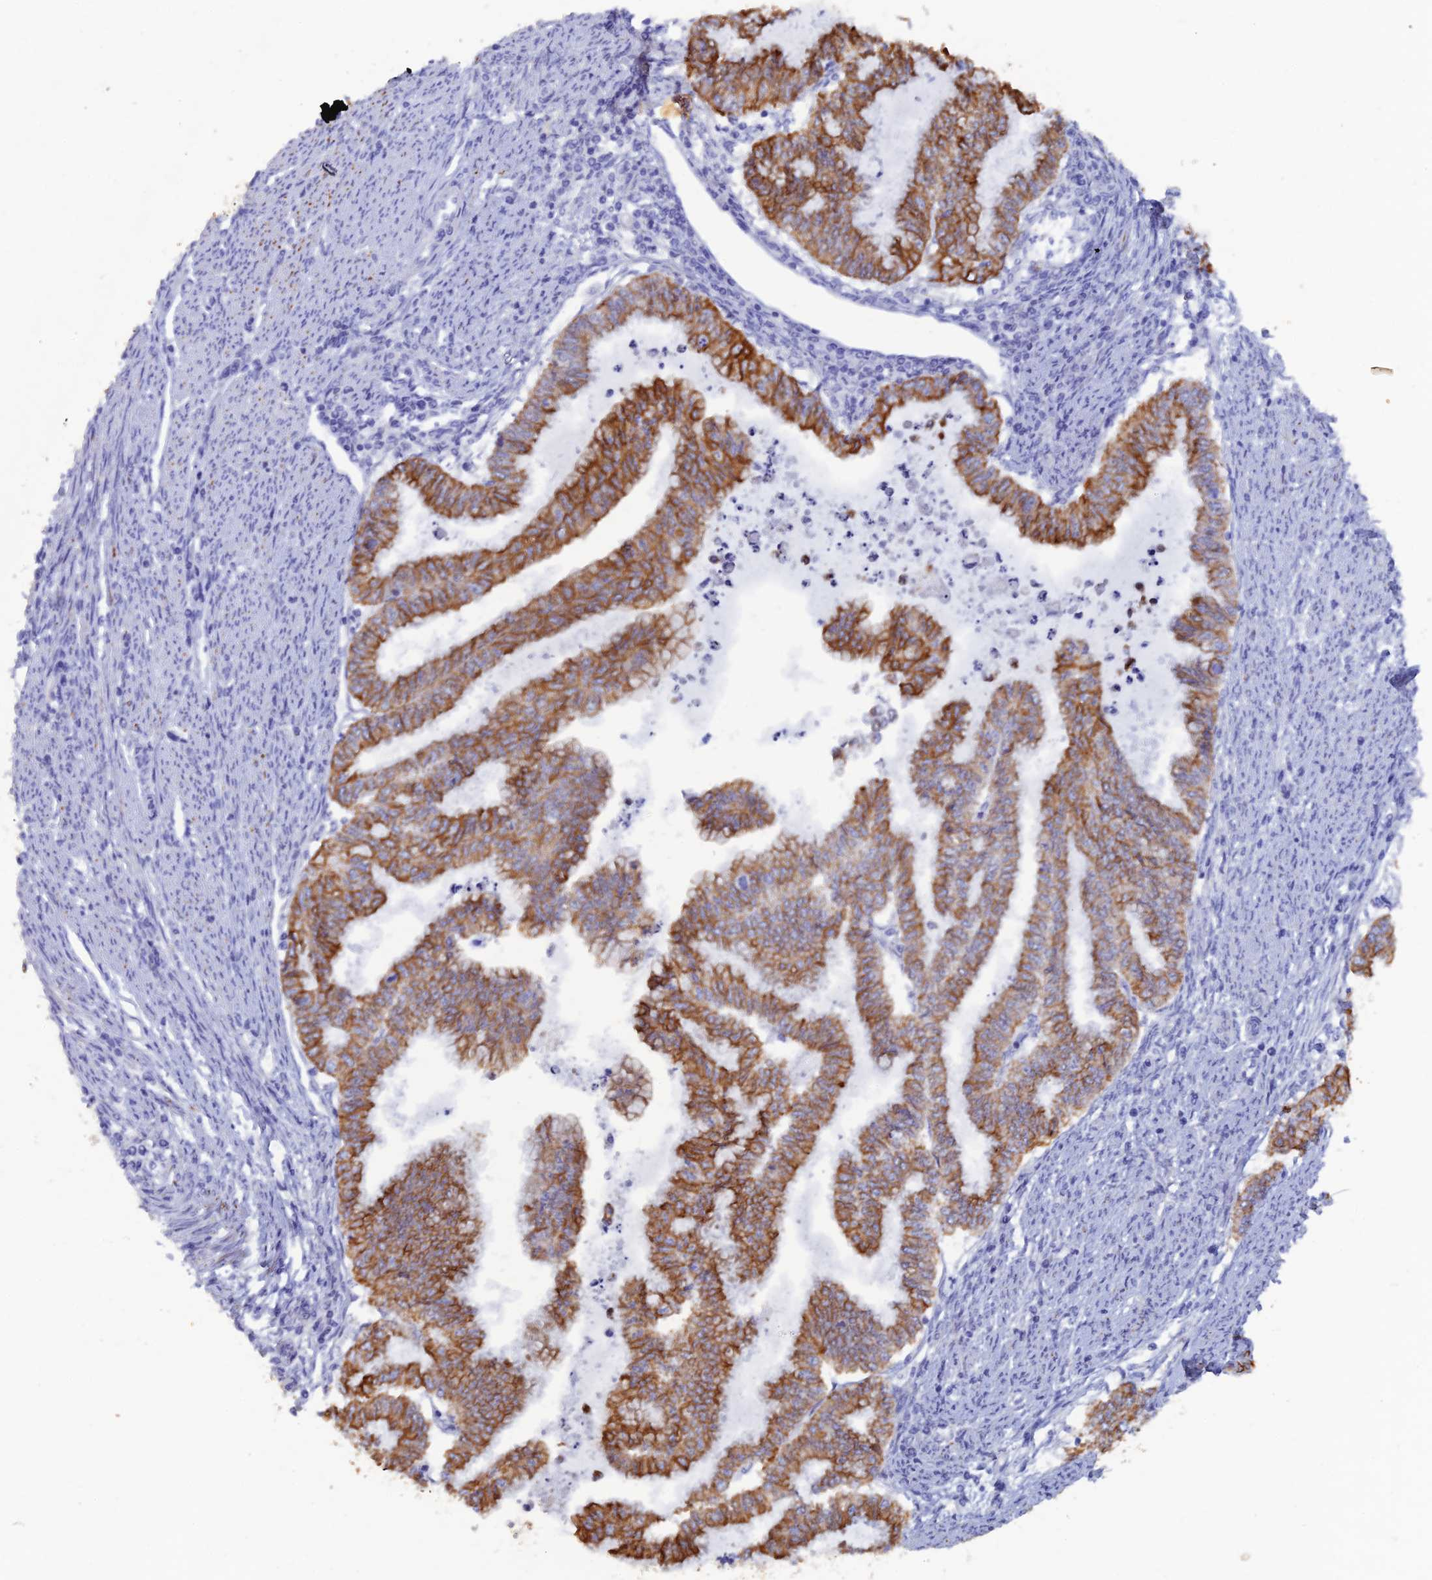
{"staining": {"intensity": "moderate", "quantity": ">75%", "location": "cytoplasmic/membranous"}, "tissue": "endometrial cancer", "cell_type": "Tumor cells", "image_type": "cancer", "snomed": [{"axis": "morphology", "description": "Adenocarcinoma, NOS"}, {"axis": "topography", "description": "Endometrium"}], "caption": "Immunohistochemical staining of human adenocarcinoma (endometrial) reveals moderate cytoplasmic/membranous protein staining in approximately >75% of tumor cells.", "gene": "SRFBP1", "patient": {"sex": "female", "age": 79}}